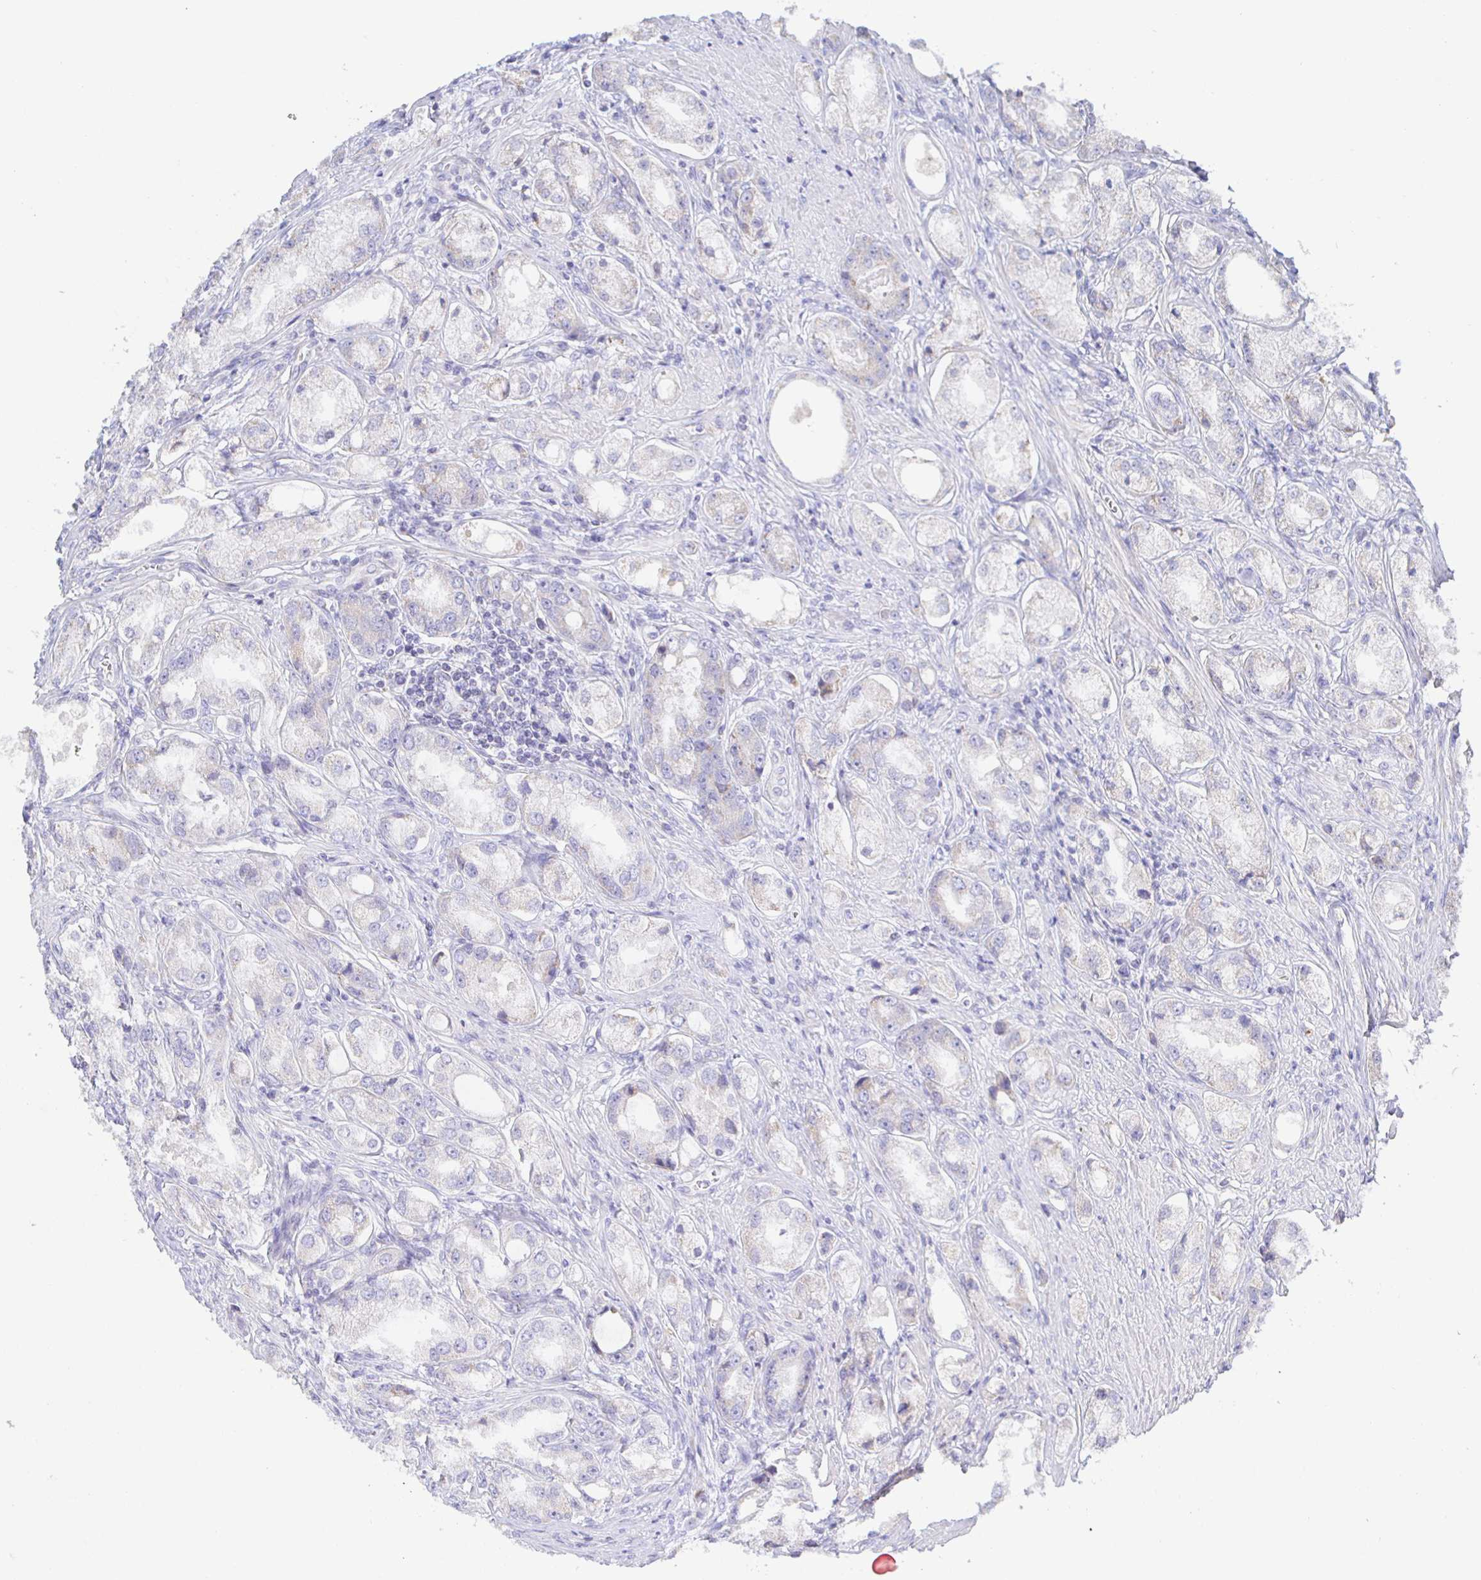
{"staining": {"intensity": "negative", "quantity": "none", "location": "none"}, "tissue": "prostate cancer", "cell_type": "Tumor cells", "image_type": "cancer", "snomed": [{"axis": "morphology", "description": "Adenocarcinoma, Low grade"}, {"axis": "topography", "description": "Prostate"}], "caption": "High magnification brightfield microscopy of adenocarcinoma (low-grade) (prostate) stained with DAB (brown) and counterstained with hematoxylin (blue): tumor cells show no significant positivity.", "gene": "SYNGR4", "patient": {"sex": "male", "age": 68}}